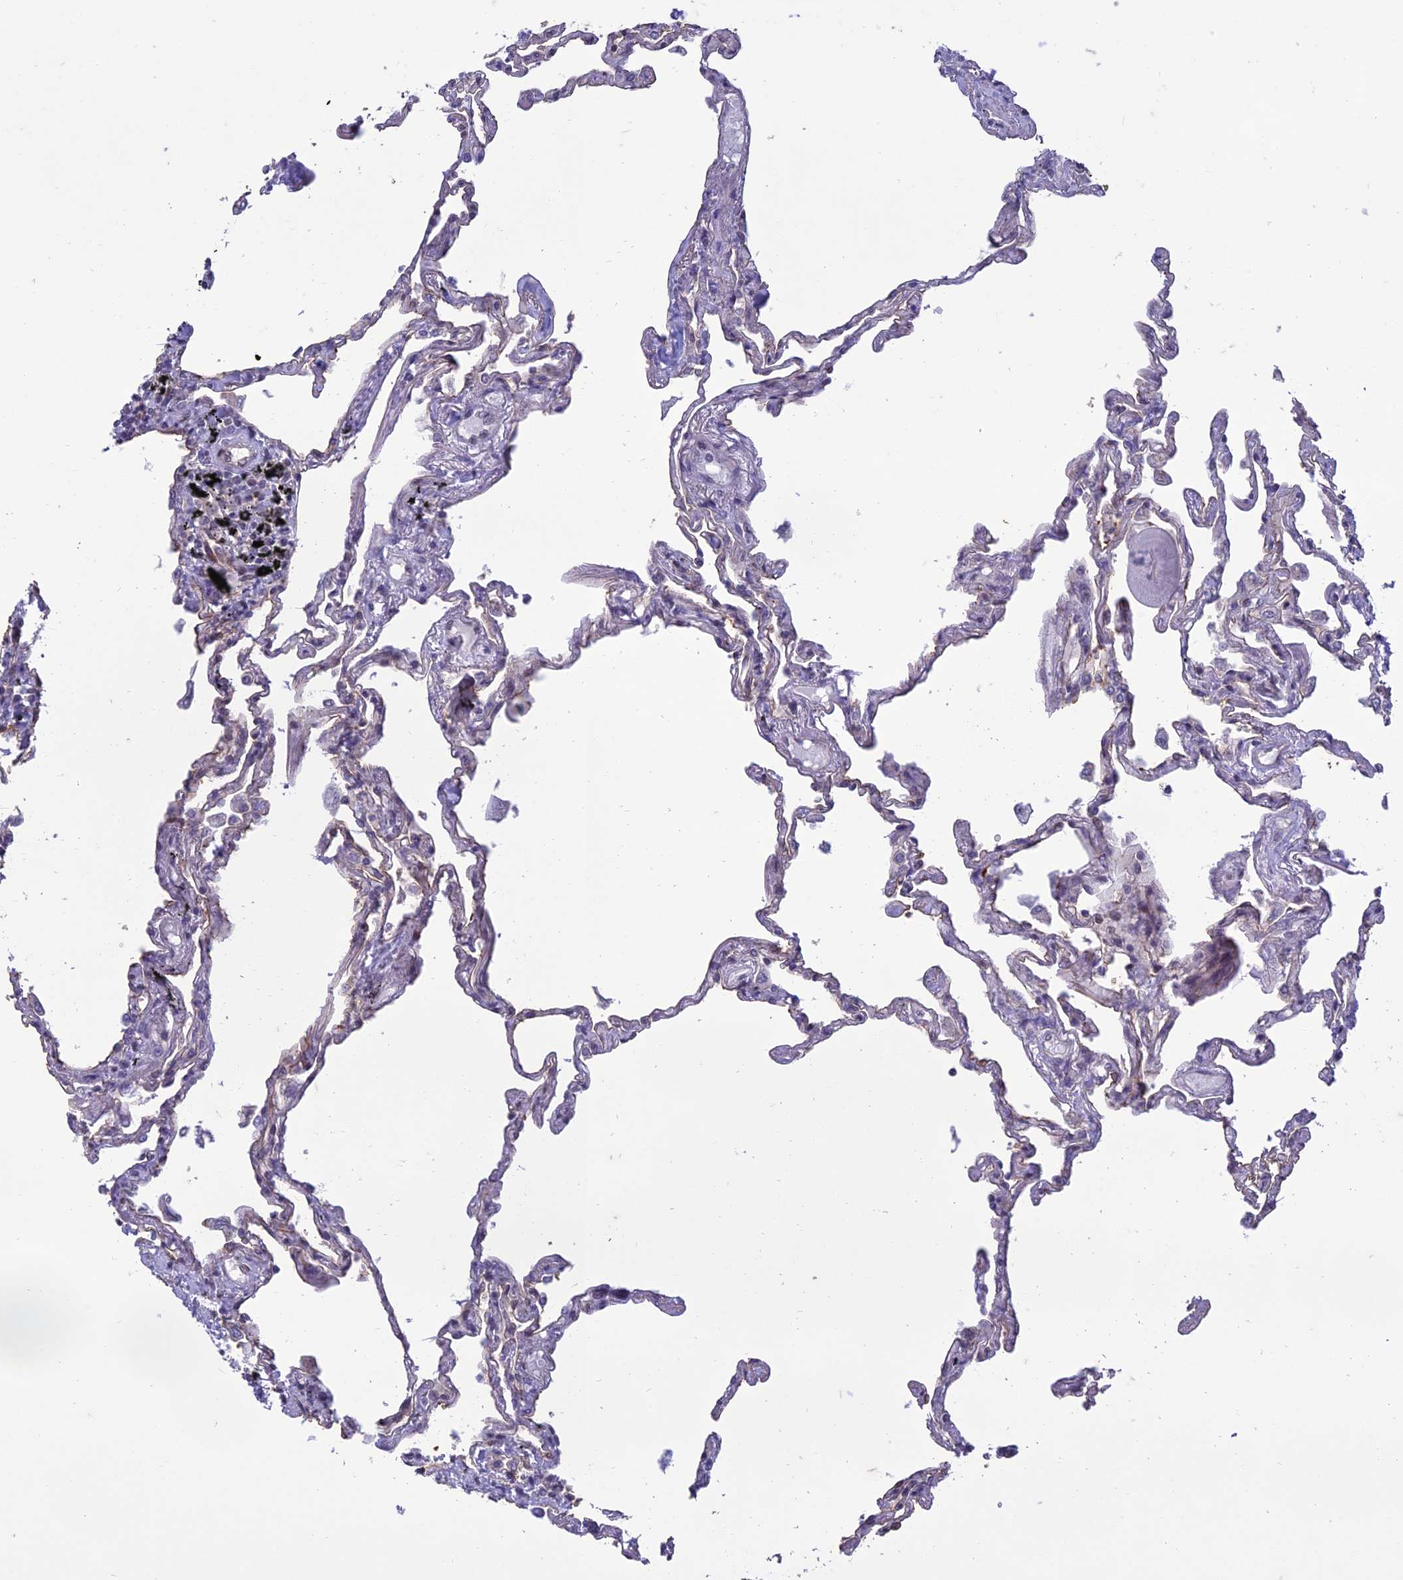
{"staining": {"intensity": "negative", "quantity": "none", "location": "none"}, "tissue": "lung", "cell_type": "Alveolar cells", "image_type": "normal", "snomed": [{"axis": "morphology", "description": "Normal tissue, NOS"}, {"axis": "topography", "description": "Lung"}], "caption": "A histopathology image of human lung is negative for staining in alveolar cells. (DAB (3,3'-diaminobenzidine) immunohistochemistry with hematoxylin counter stain).", "gene": "RANBP3", "patient": {"sex": "female", "age": 67}}